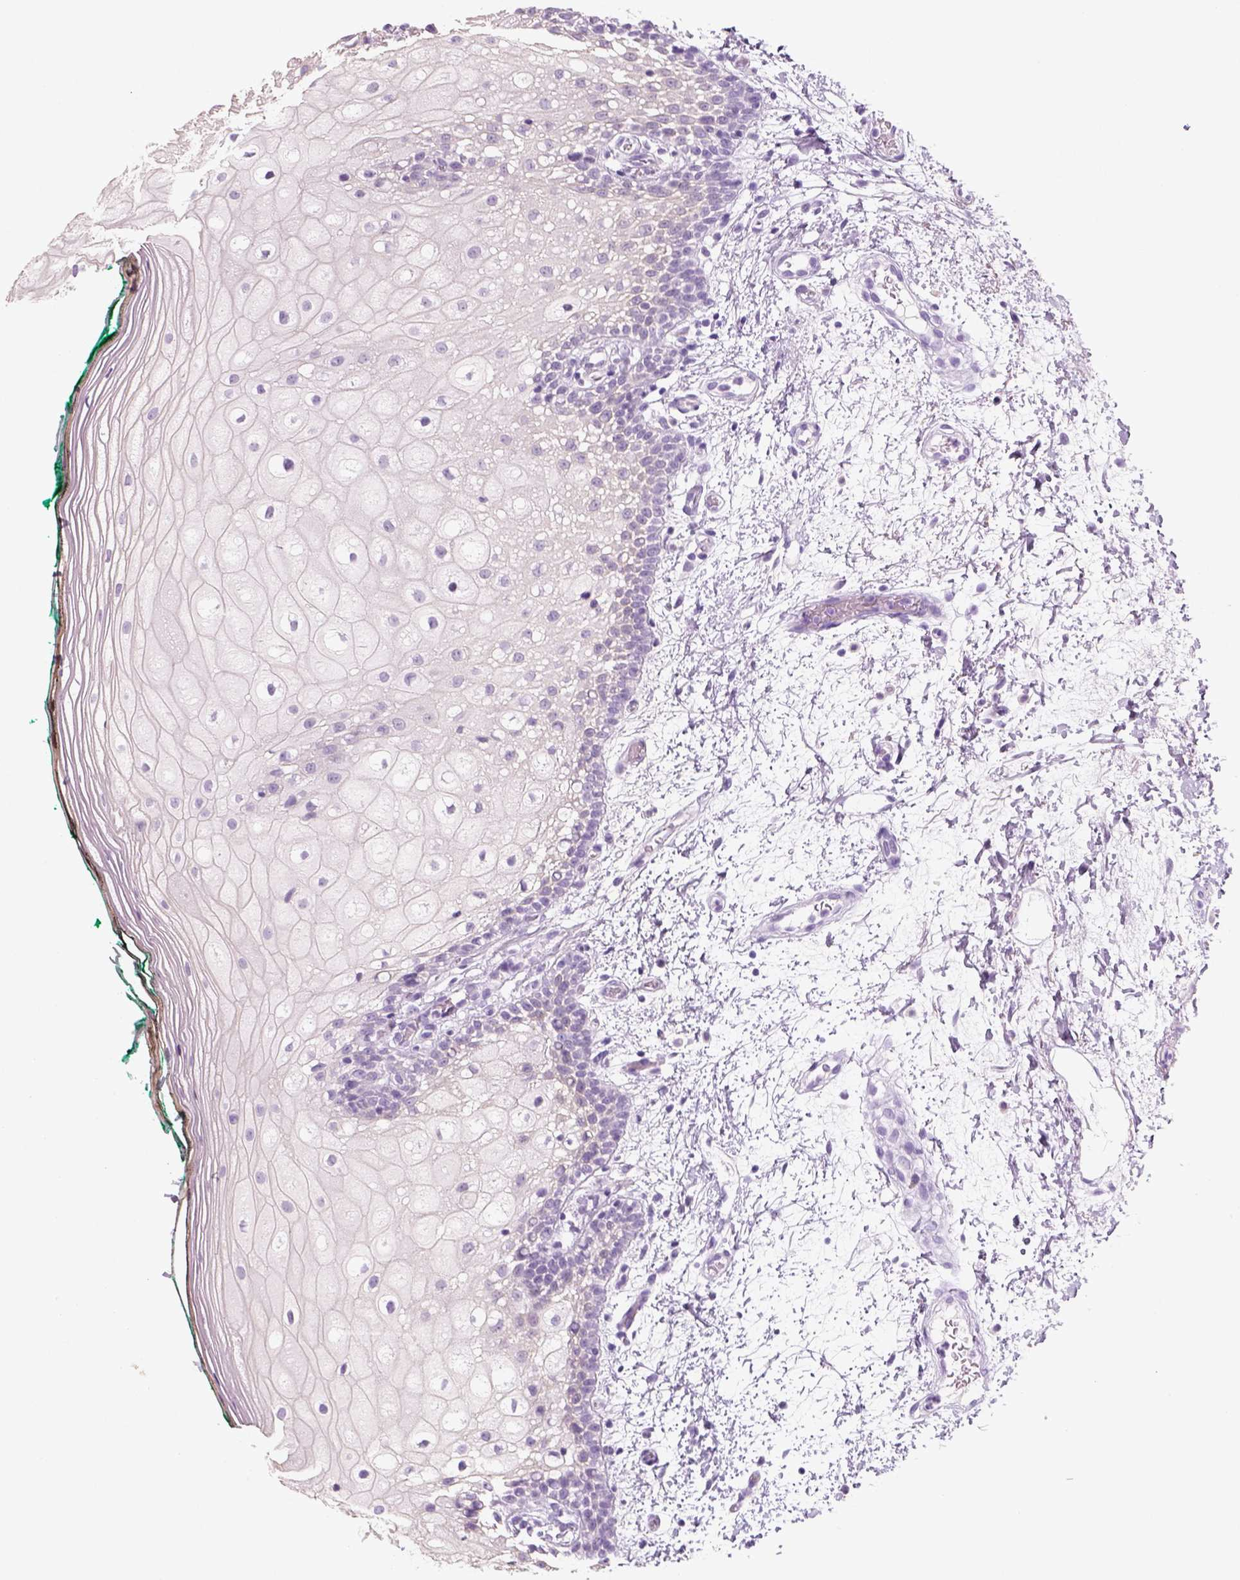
{"staining": {"intensity": "negative", "quantity": "none", "location": "none"}, "tissue": "oral mucosa", "cell_type": "Squamous epithelial cells", "image_type": "normal", "snomed": [{"axis": "morphology", "description": "Normal tissue, NOS"}, {"axis": "topography", "description": "Oral tissue"}], "caption": "Immunohistochemistry (IHC) of unremarkable oral mucosa reveals no expression in squamous epithelial cells. Nuclei are stained in blue.", "gene": "KRTAP11", "patient": {"sex": "female", "age": 83}}